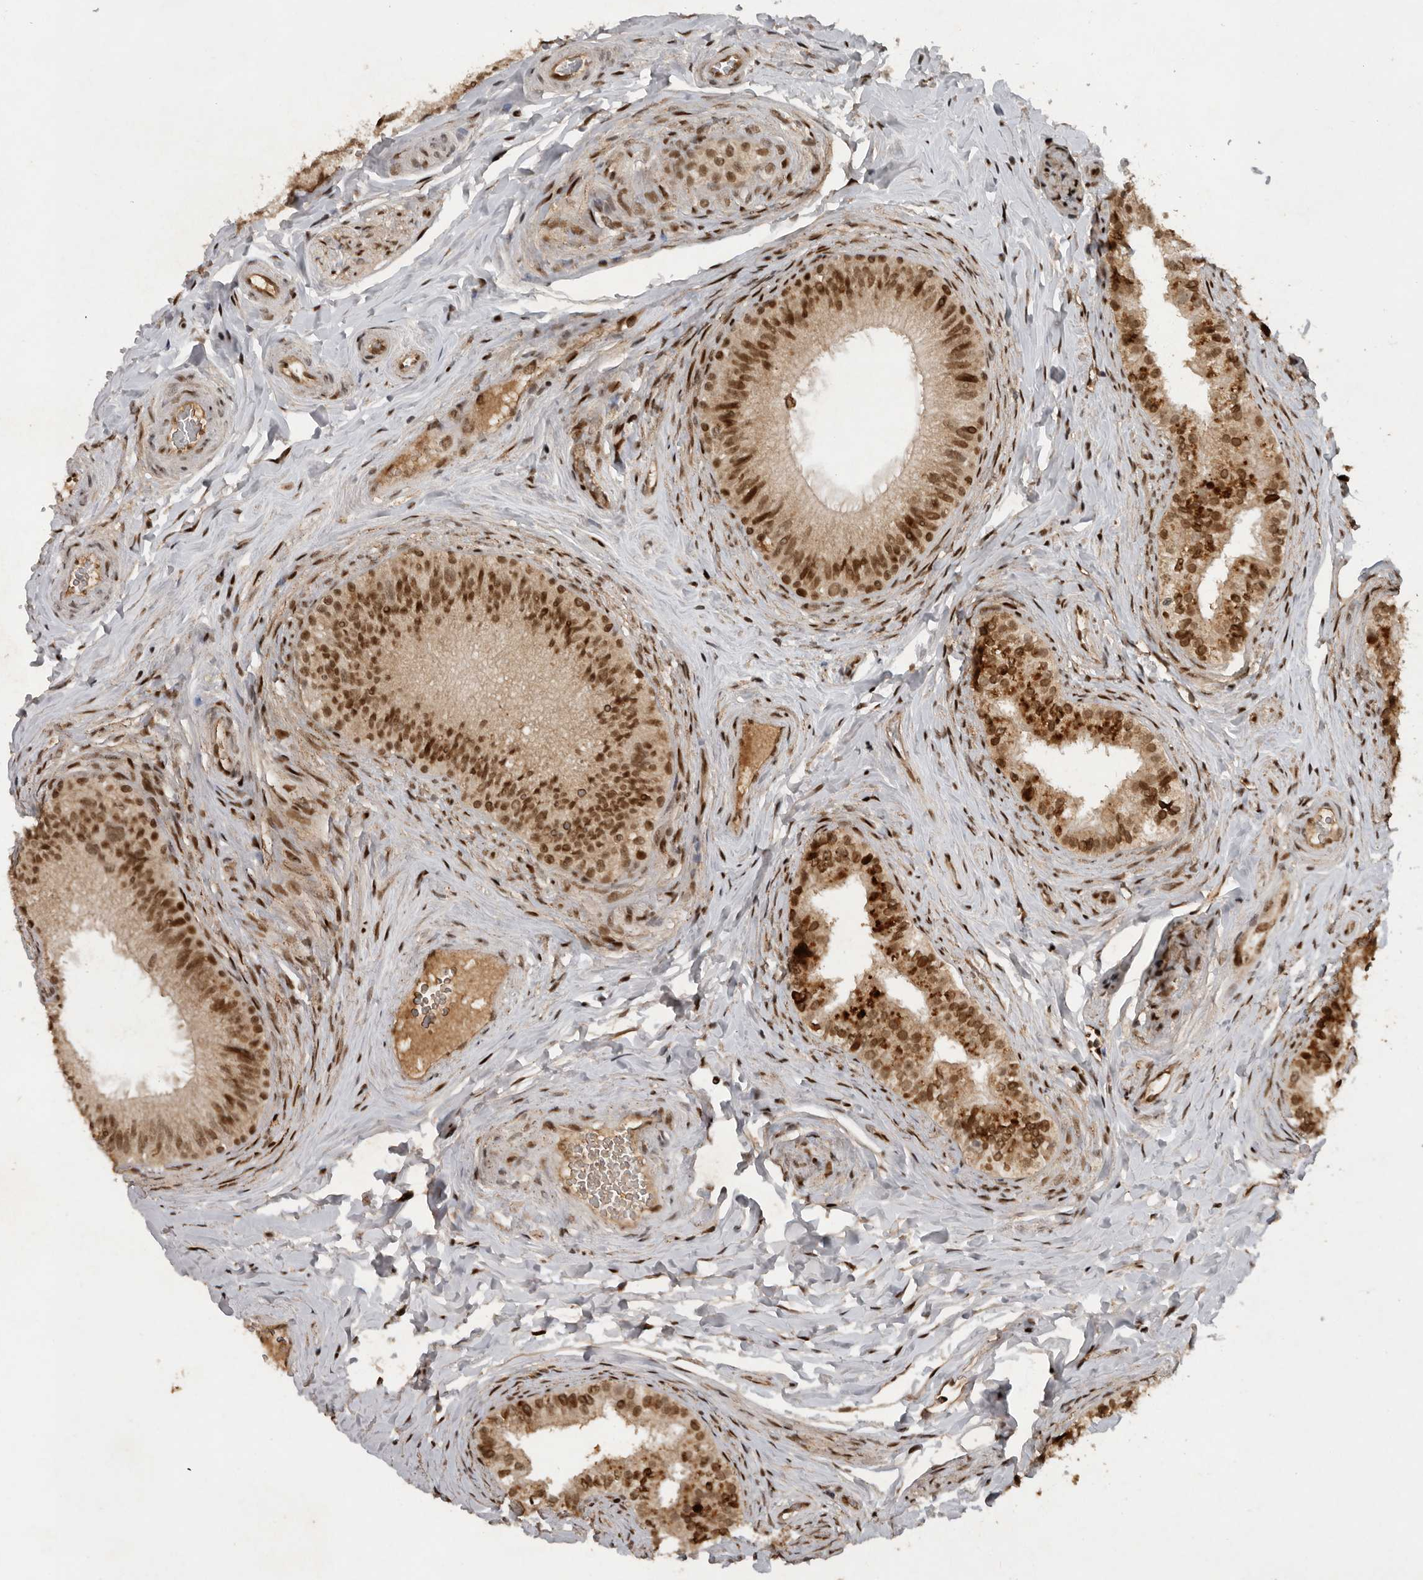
{"staining": {"intensity": "strong", "quantity": "25%-75%", "location": "cytoplasmic/membranous,nuclear"}, "tissue": "epididymis", "cell_type": "Glandular cells", "image_type": "normal", "snomed": [{"axis": "morphology", "description": "Normal tissue, NOS"}, {"axis": "topography", "description": "Epididymis"}], "caption": "Immunohistochemical staining of normal epididymis demonstrates high levels of strong cytoplasmic/membranous,nuclear expression in approximately 25%-75% of glandular cells.", "gene": "CDC27", "patient": {"sex": "male", "age": 49}}